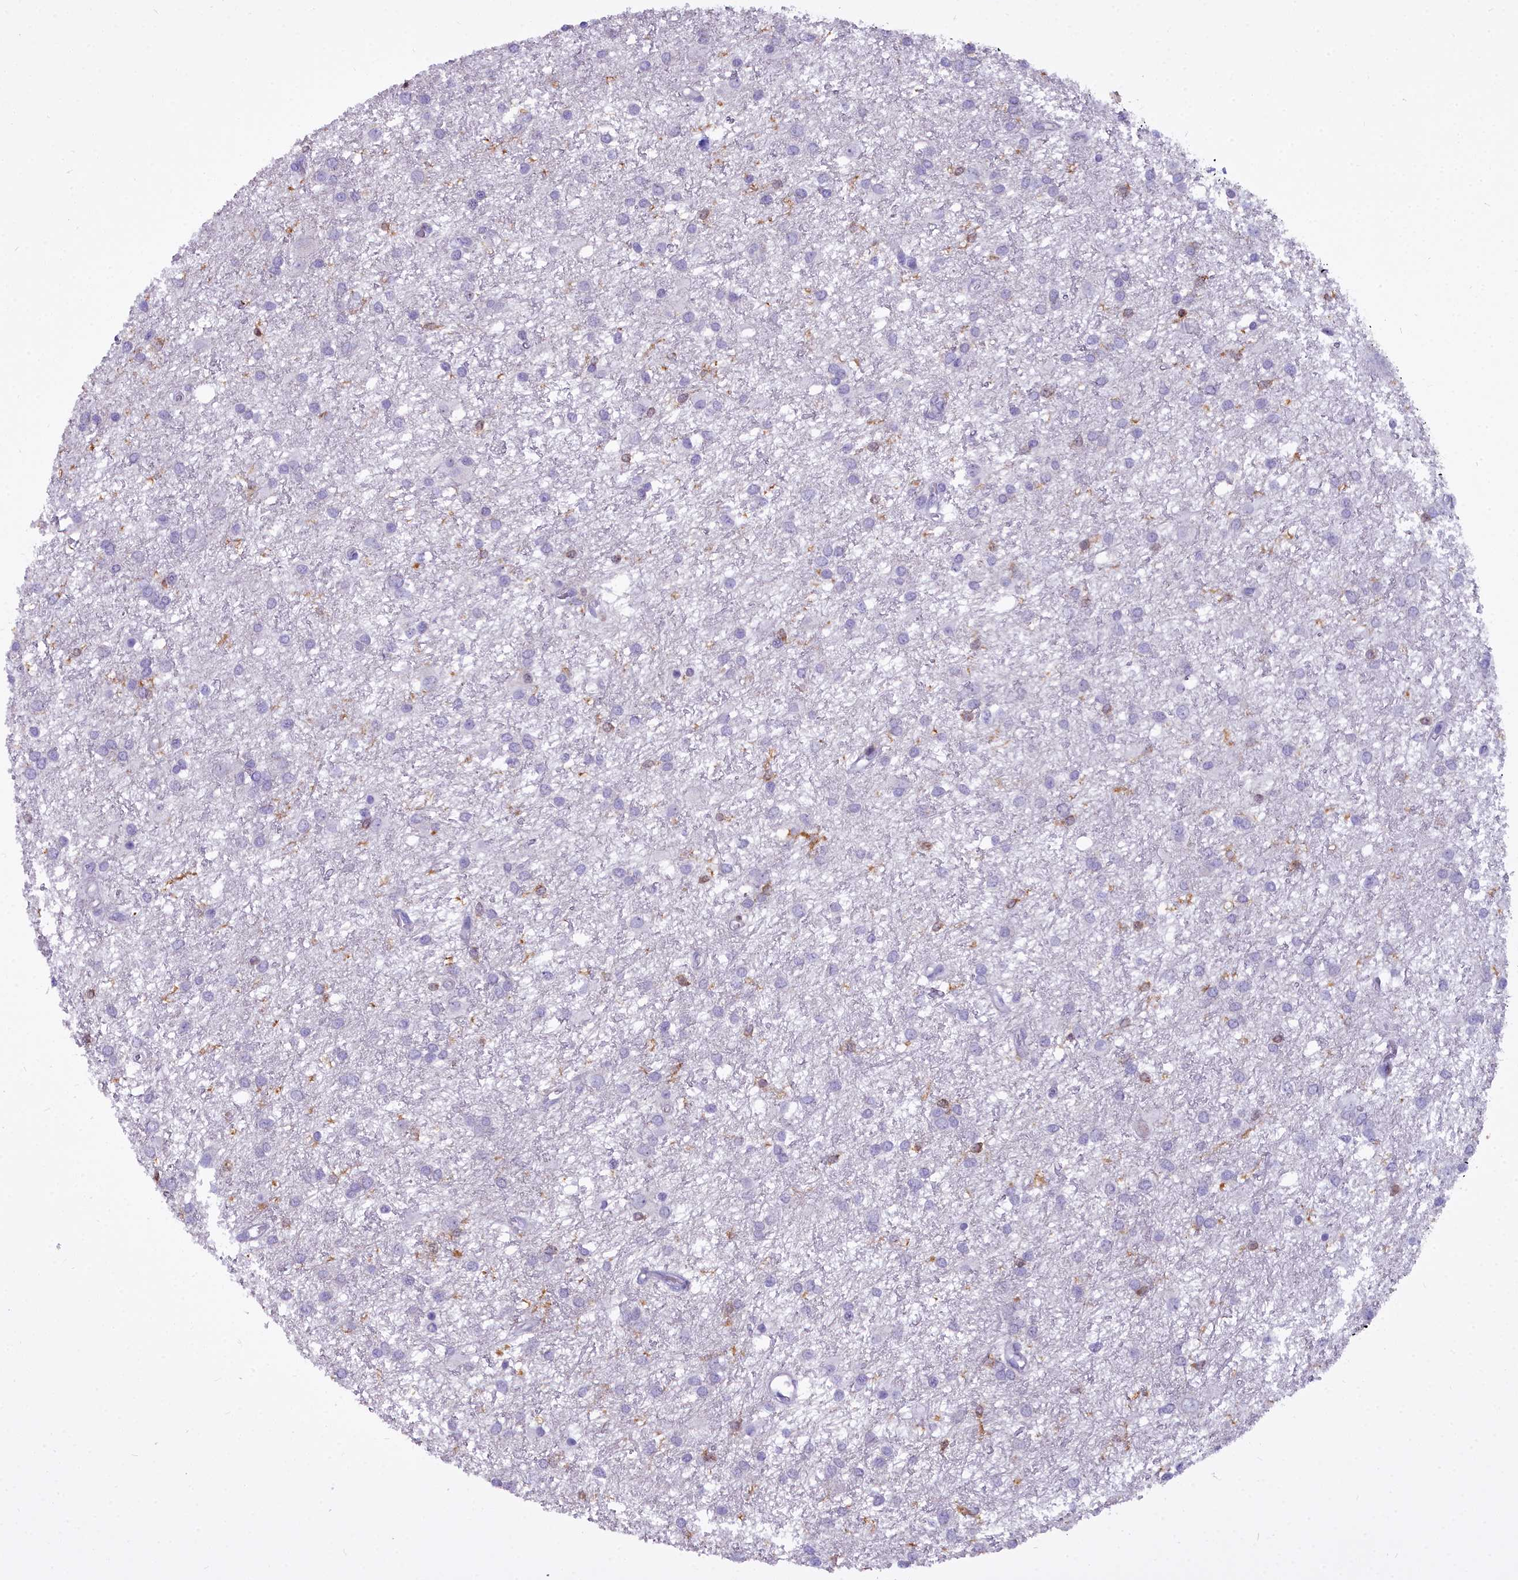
{"staining": {"intensity": "negative", "quantity": "none", "location": "none"}, "tissue": "glioma", "cell_type": "Tumor cells", "image_type": "cancer", "snomed": [{"axis": "morphology", "description": "Glioma, malignant, High grade"}, {"axis": "topography", "description": "Brain"}], "caption": "IHC micrograph of malignant high-grade glioma stained for a protein (brown), which exhibits no positivity in tumor cells.", "gene": "BLNK", "patient": {"sex": "female", "age": 50}}